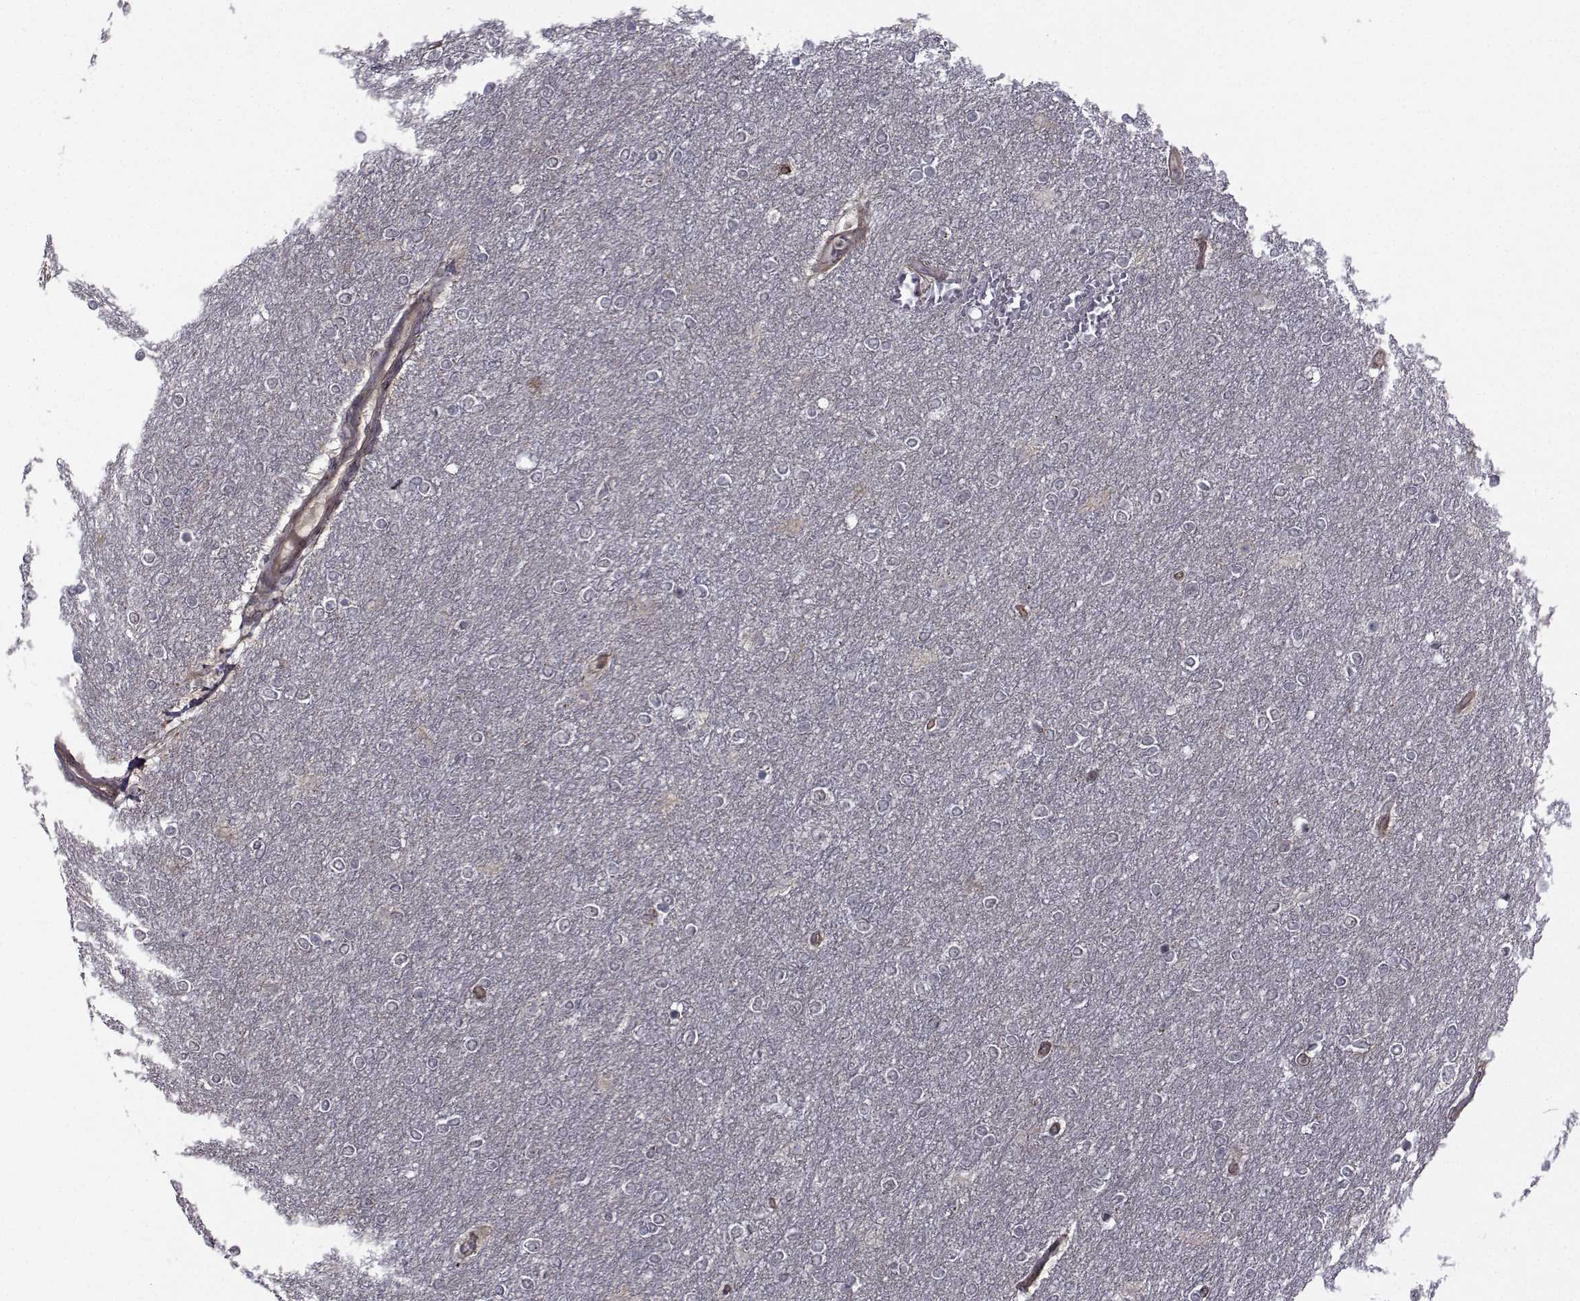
{"staining": {"intensity": "negative", "quantity": "none", "location": "none"}, "tissue": "glioma", "cell_type": "Tumor cells", "image_type": "cancer", "snomed": [{"axis": "morphology", "description": "Glioma, malignant, High grade"}, {"axis": "topography", "description": "Brain"}], "caption": "This is an immunohistochemistry (IHC) image of human high-grade glioma (malignant). There is no staining in tumor cells.", "gene": "ATP6V1C2", "patient": {"sex": "female", "age": 61}}